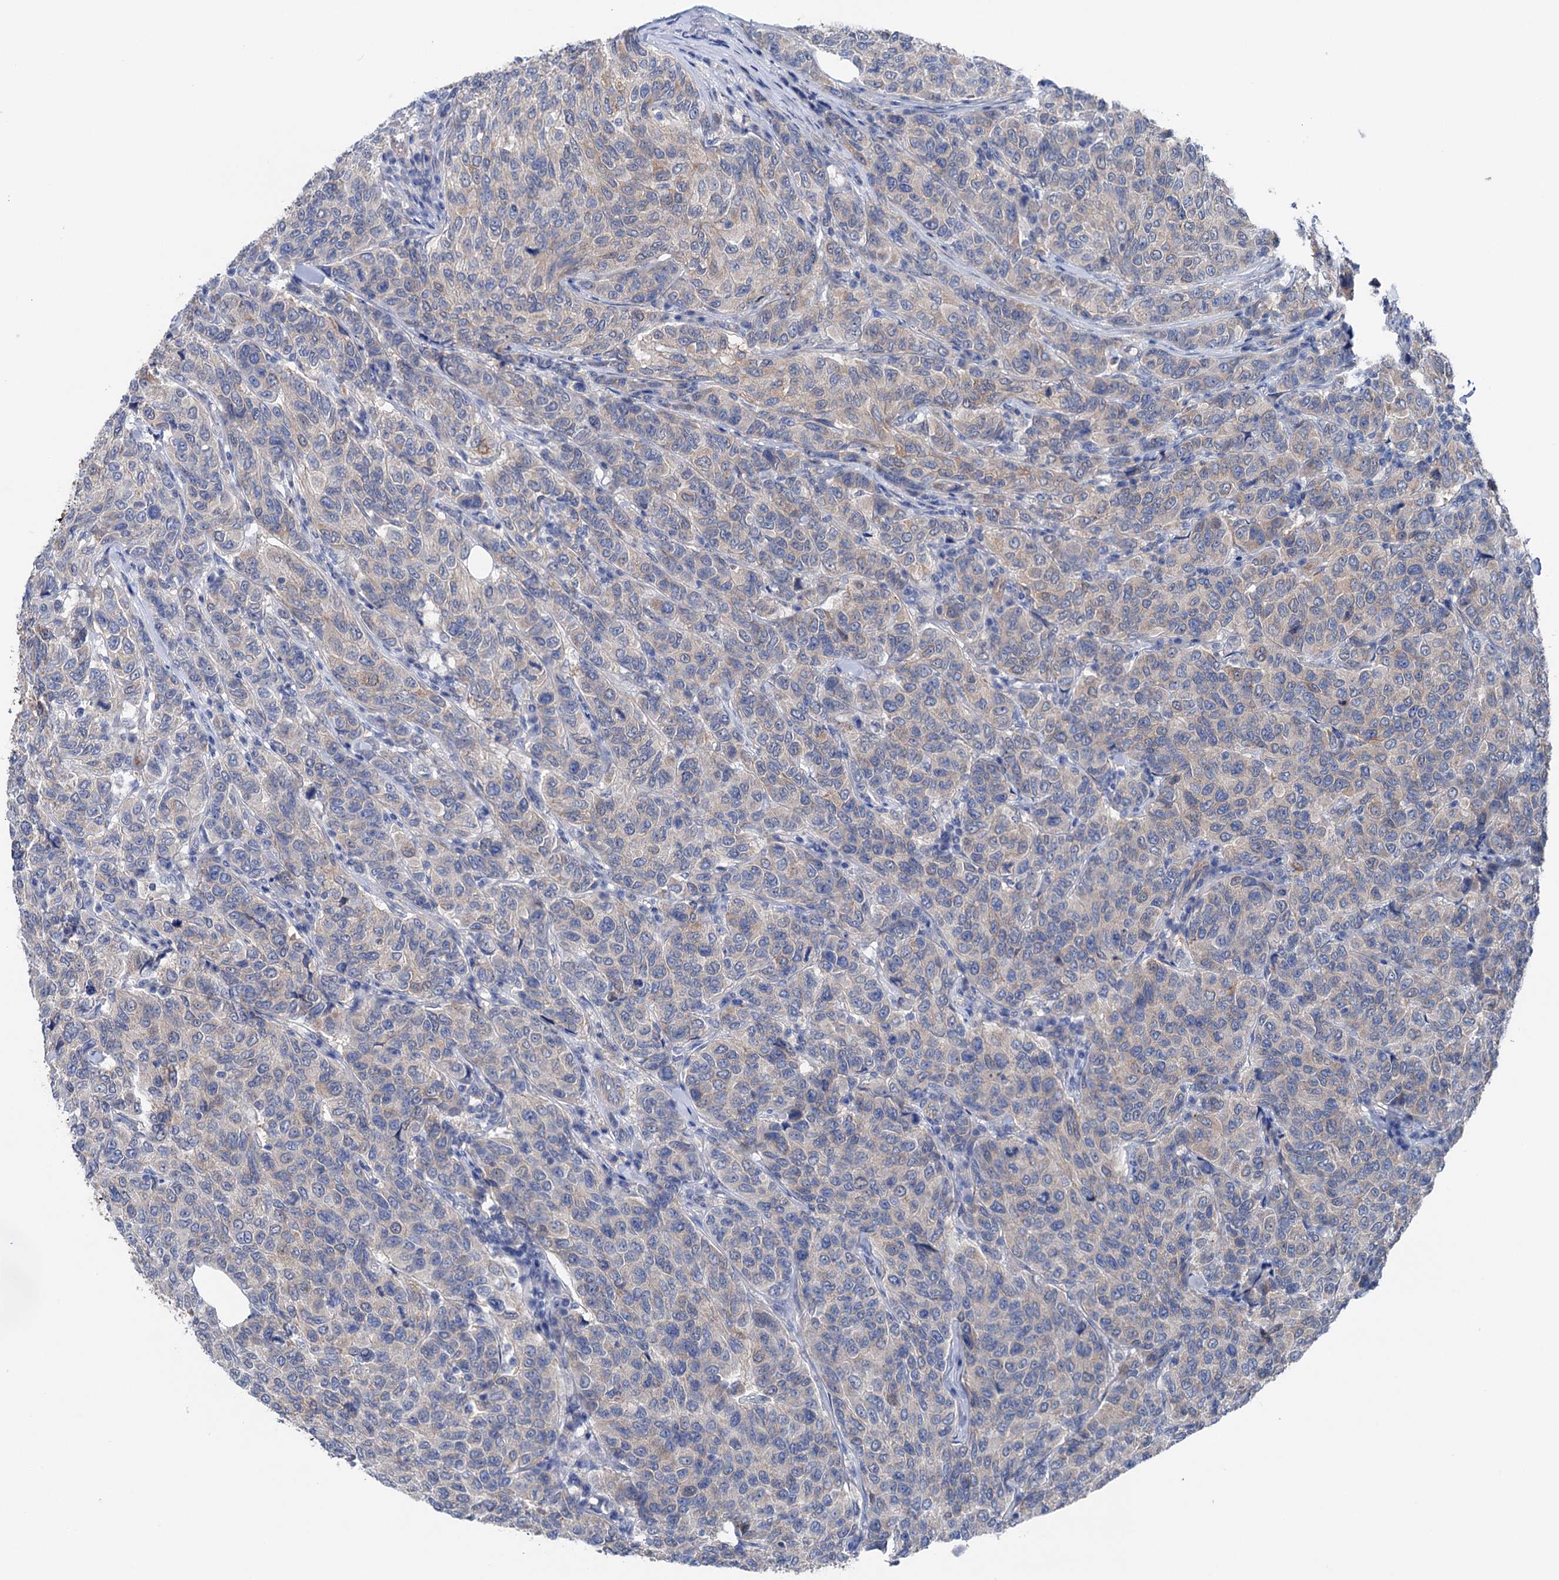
{"staining": {"intensity": "weak", "quantity": "<25%", "location": "cytoplasmic/membranous"}, "tissue": "breast cancer", "cell_type": "Tumor cells", "image_type": "cancer", "snomed": [{"axis": "morphology", "description": "Duct carcinoma"}, {"axis": "topography", "description": "Breast"}], "caption": "Breast intraductal carcinoma was stained to show a protein in brown. There is no significant expression in tumor cells.", "gene": "SHROOM1", "patient": {"sex": "female", "age": 55}}